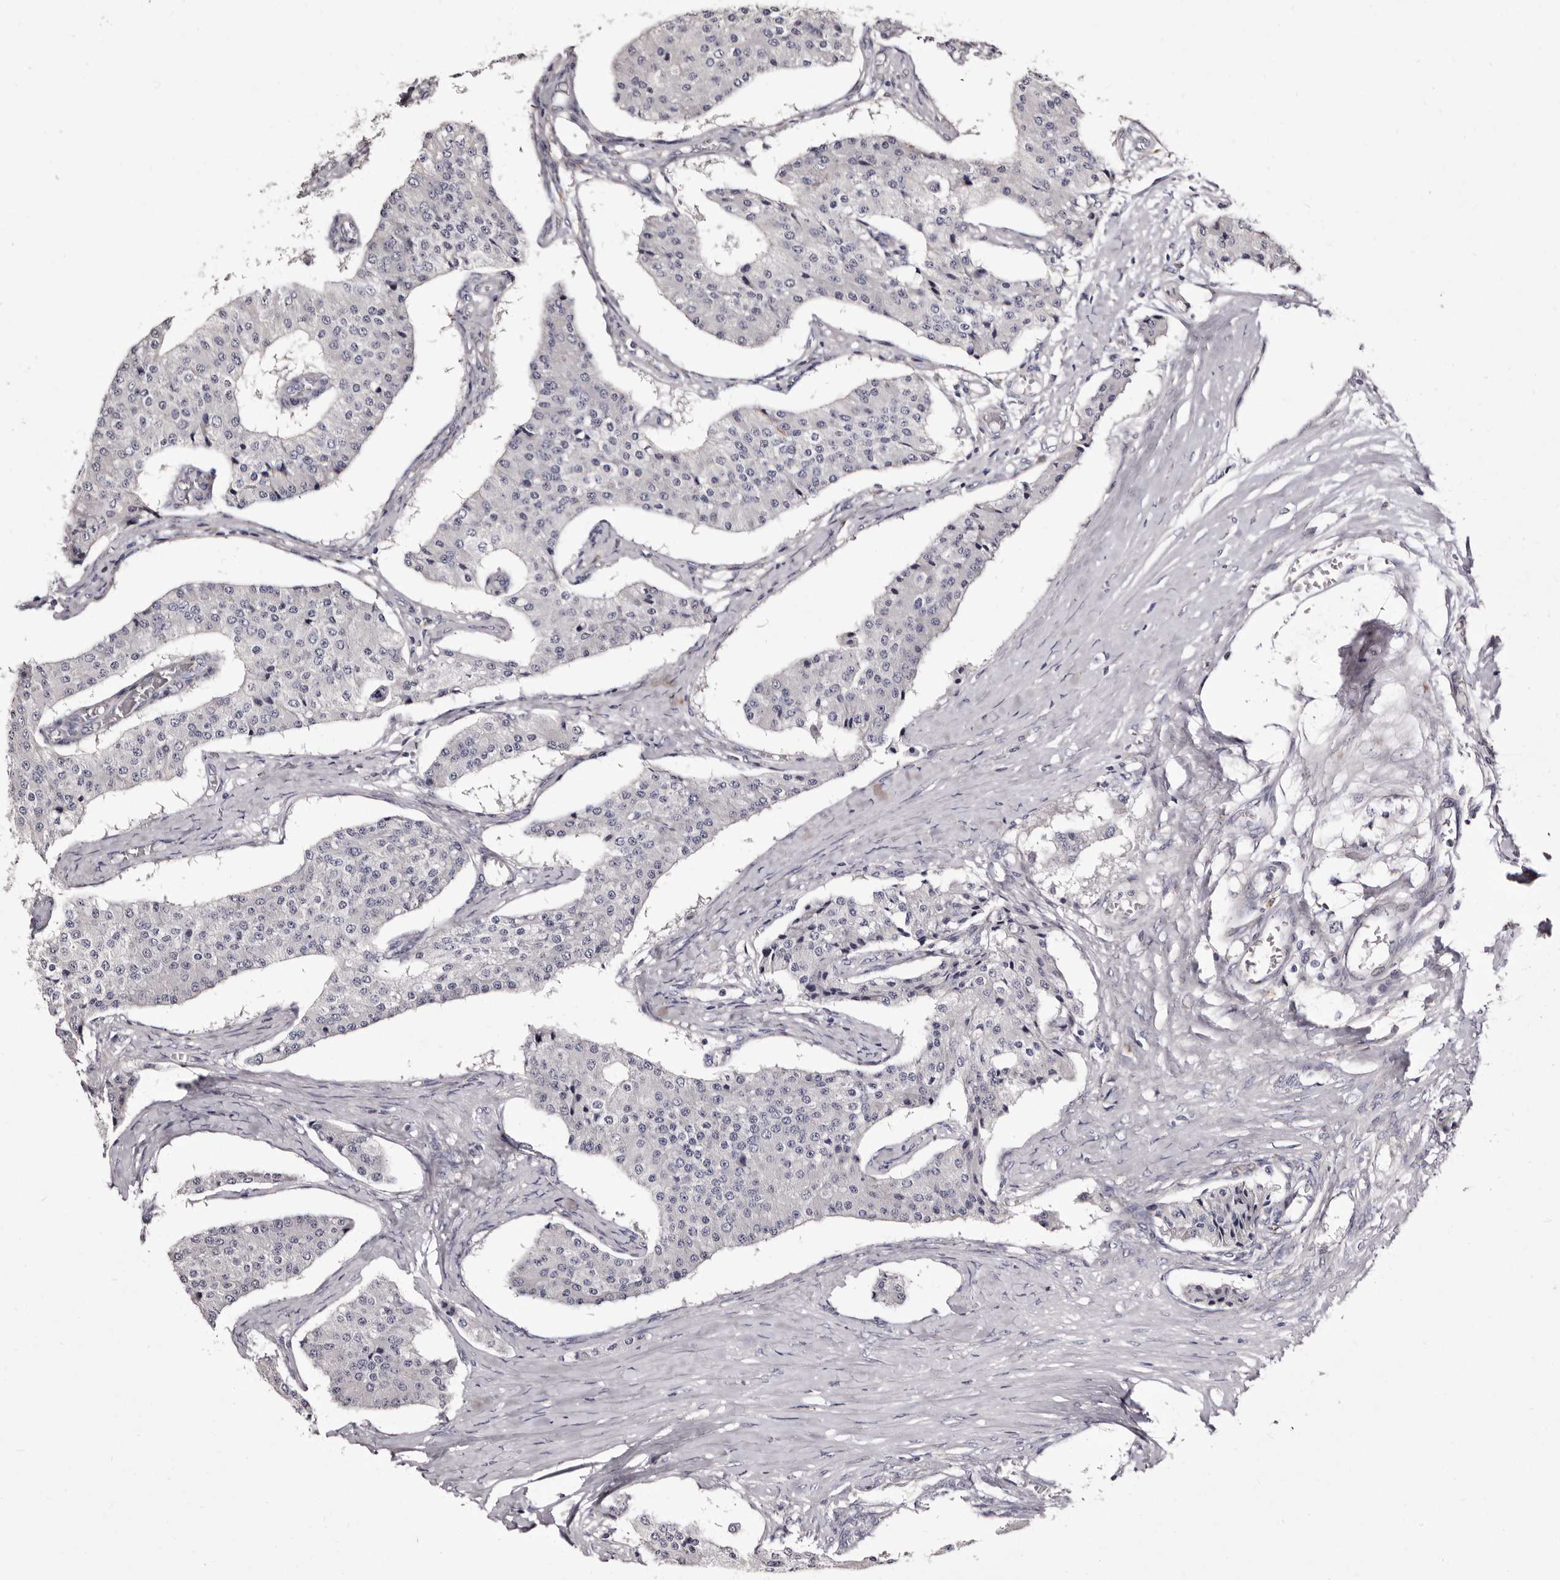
{"staining": {"intensity": "negative", "quantity": "none", "location": "none"}, "tissue": "carcinoid", "cell_type": "Tumor cells", "image_type": "cancer", "snomed": [{"axis": "morphology", "description": "Carcinoid, malignant, NOS"}, {"axis": "topography", "description": "Colon"}], "caption": "Protein analysis of carcinoid (malignant) displays no significant expression in tumor cells.", "gene": "AUNIP", "patient": {"sex": "female", "age": 52}}